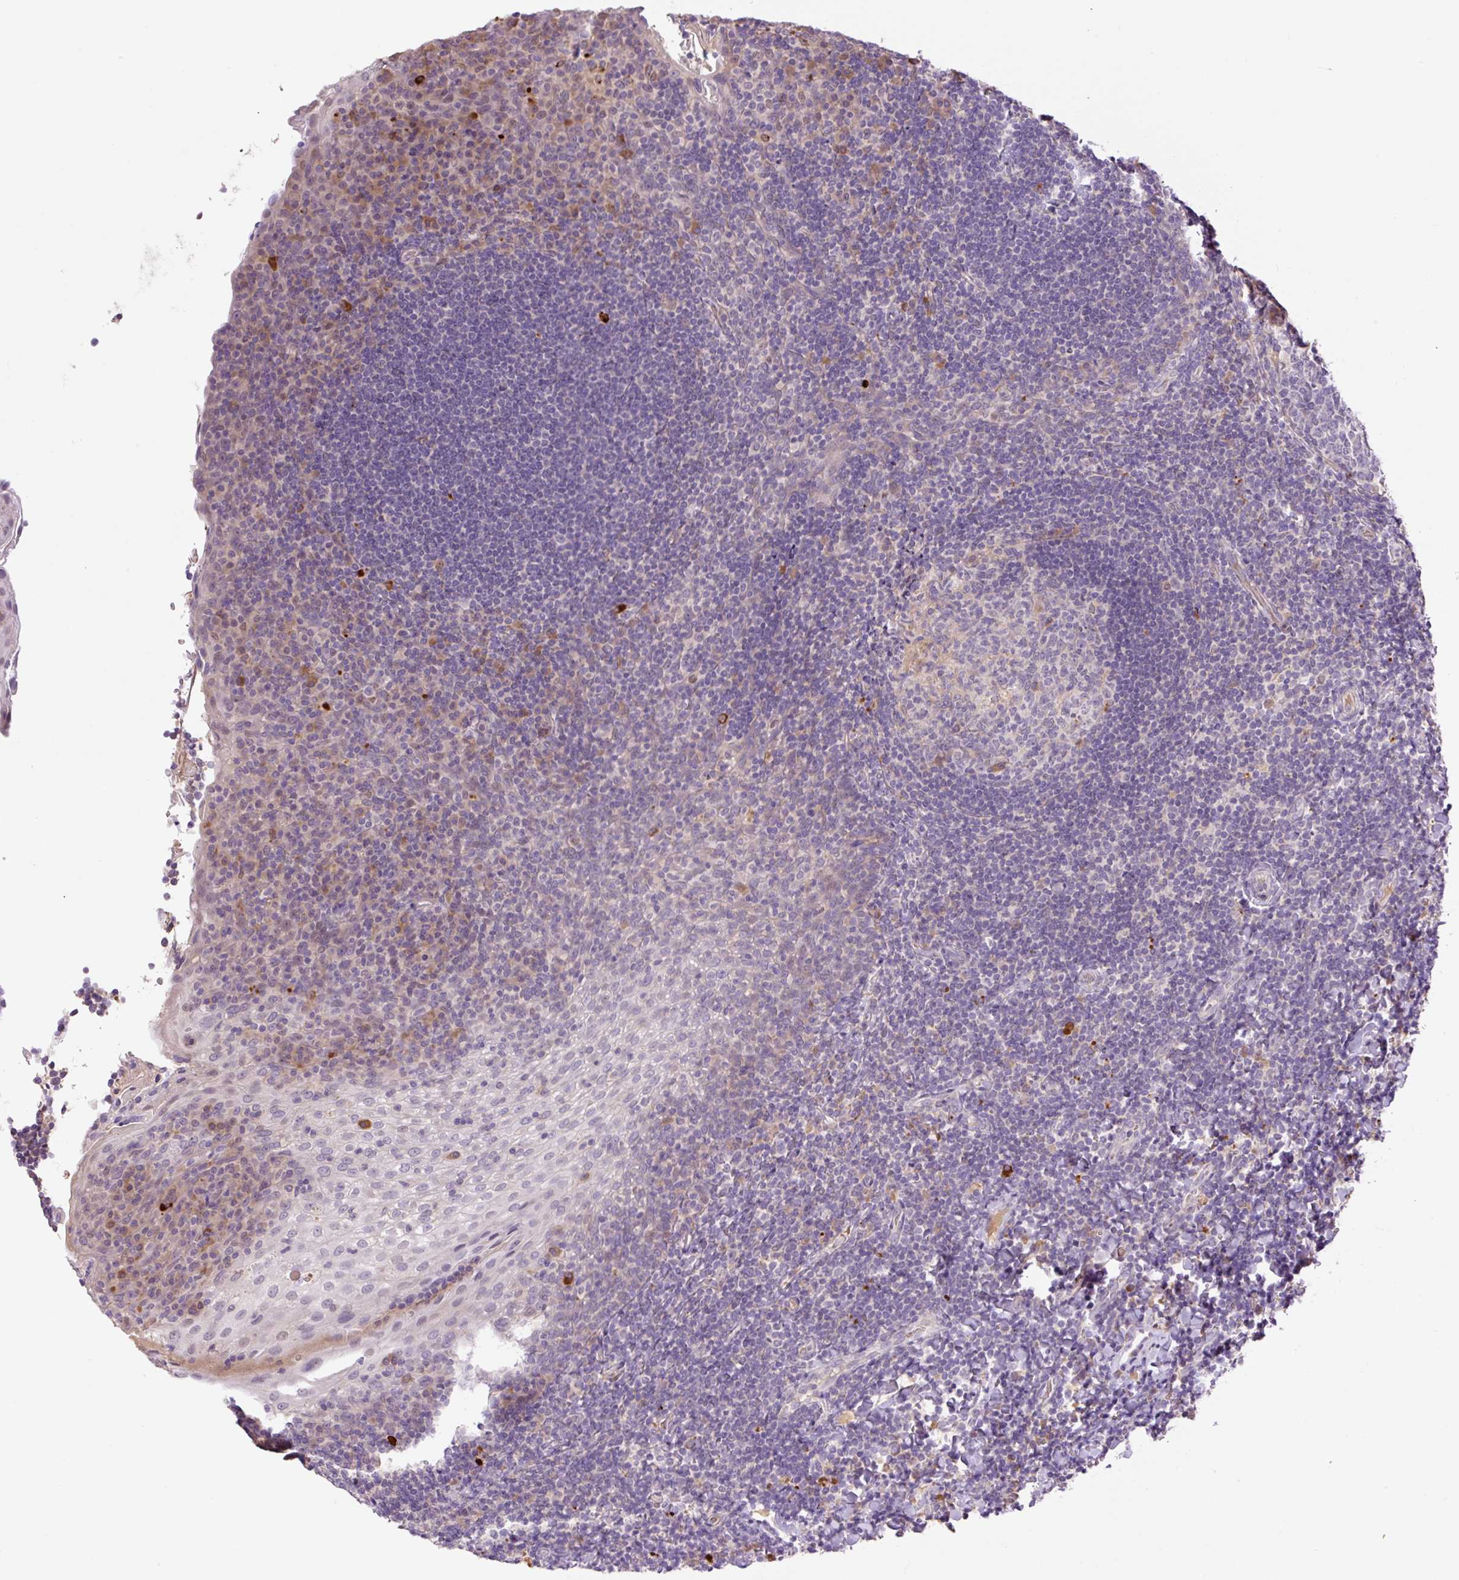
{"staining": {"intensity": "negative", "quantity": "none", "location": "none"}, "tissue": "tonsil", "cell_type": "Germinal center cells", "image_type": "normal", "snomed": [{"axis": "morphology", "description": "Normal tissue, NOS"}, {"axis": "topography", "description": "Tonsil"}], "caption": "Immunohistochemical staining of normal human tonsil reveals no significant expression in germinal center cells. (DAB (3,3'-diaminobenzidine) IHC, high magnification).", "gene": "HABP4", "patient": {"sex": "male", "age": 17}}